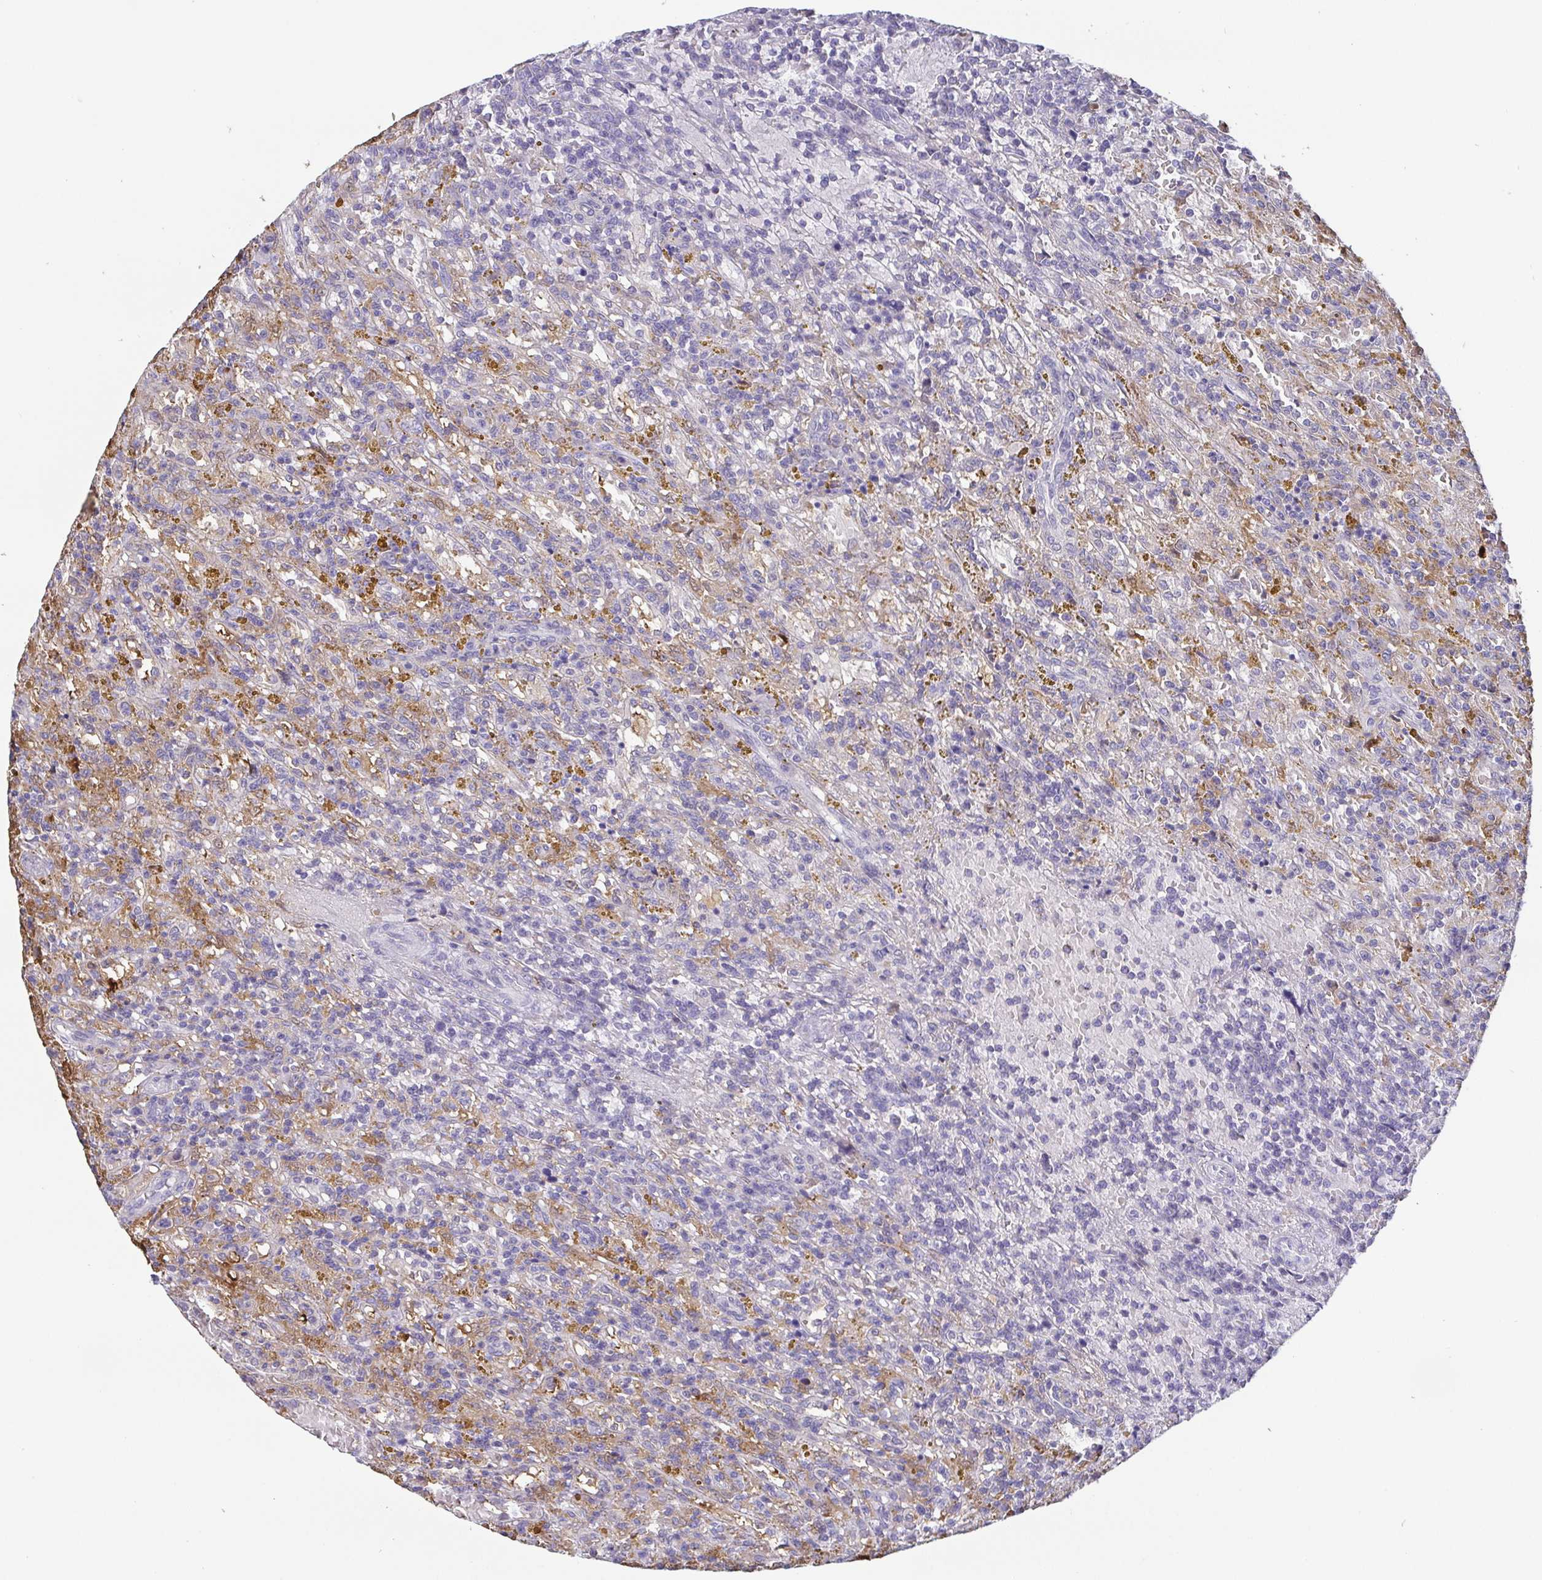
{"staining": {"intensity": "negative", "quantity": "none", "location": "none"}, "tissue": "lymphoma", "cell_type": "Tumor cells", "image_type": "cancer", "snomed": [{"axis": "morphology", "description": "Malignant lymphoma, non-Hodgkin's type, Low grade"}, {"axis": "topography", "description": "Spleen"}], "caption": "Immunohistochemistry (IHC) of lymphoma reveals no expression in tumor cells. The staining was performed using DAB (3,3'-diaminobenzidine) to visualize the protein expression in brown, while the nuclei were stained in blue with hematoxylin (Magnification: 20x).", "gene": "IDH1", "patient": {"sex": "female", "age": 65}}